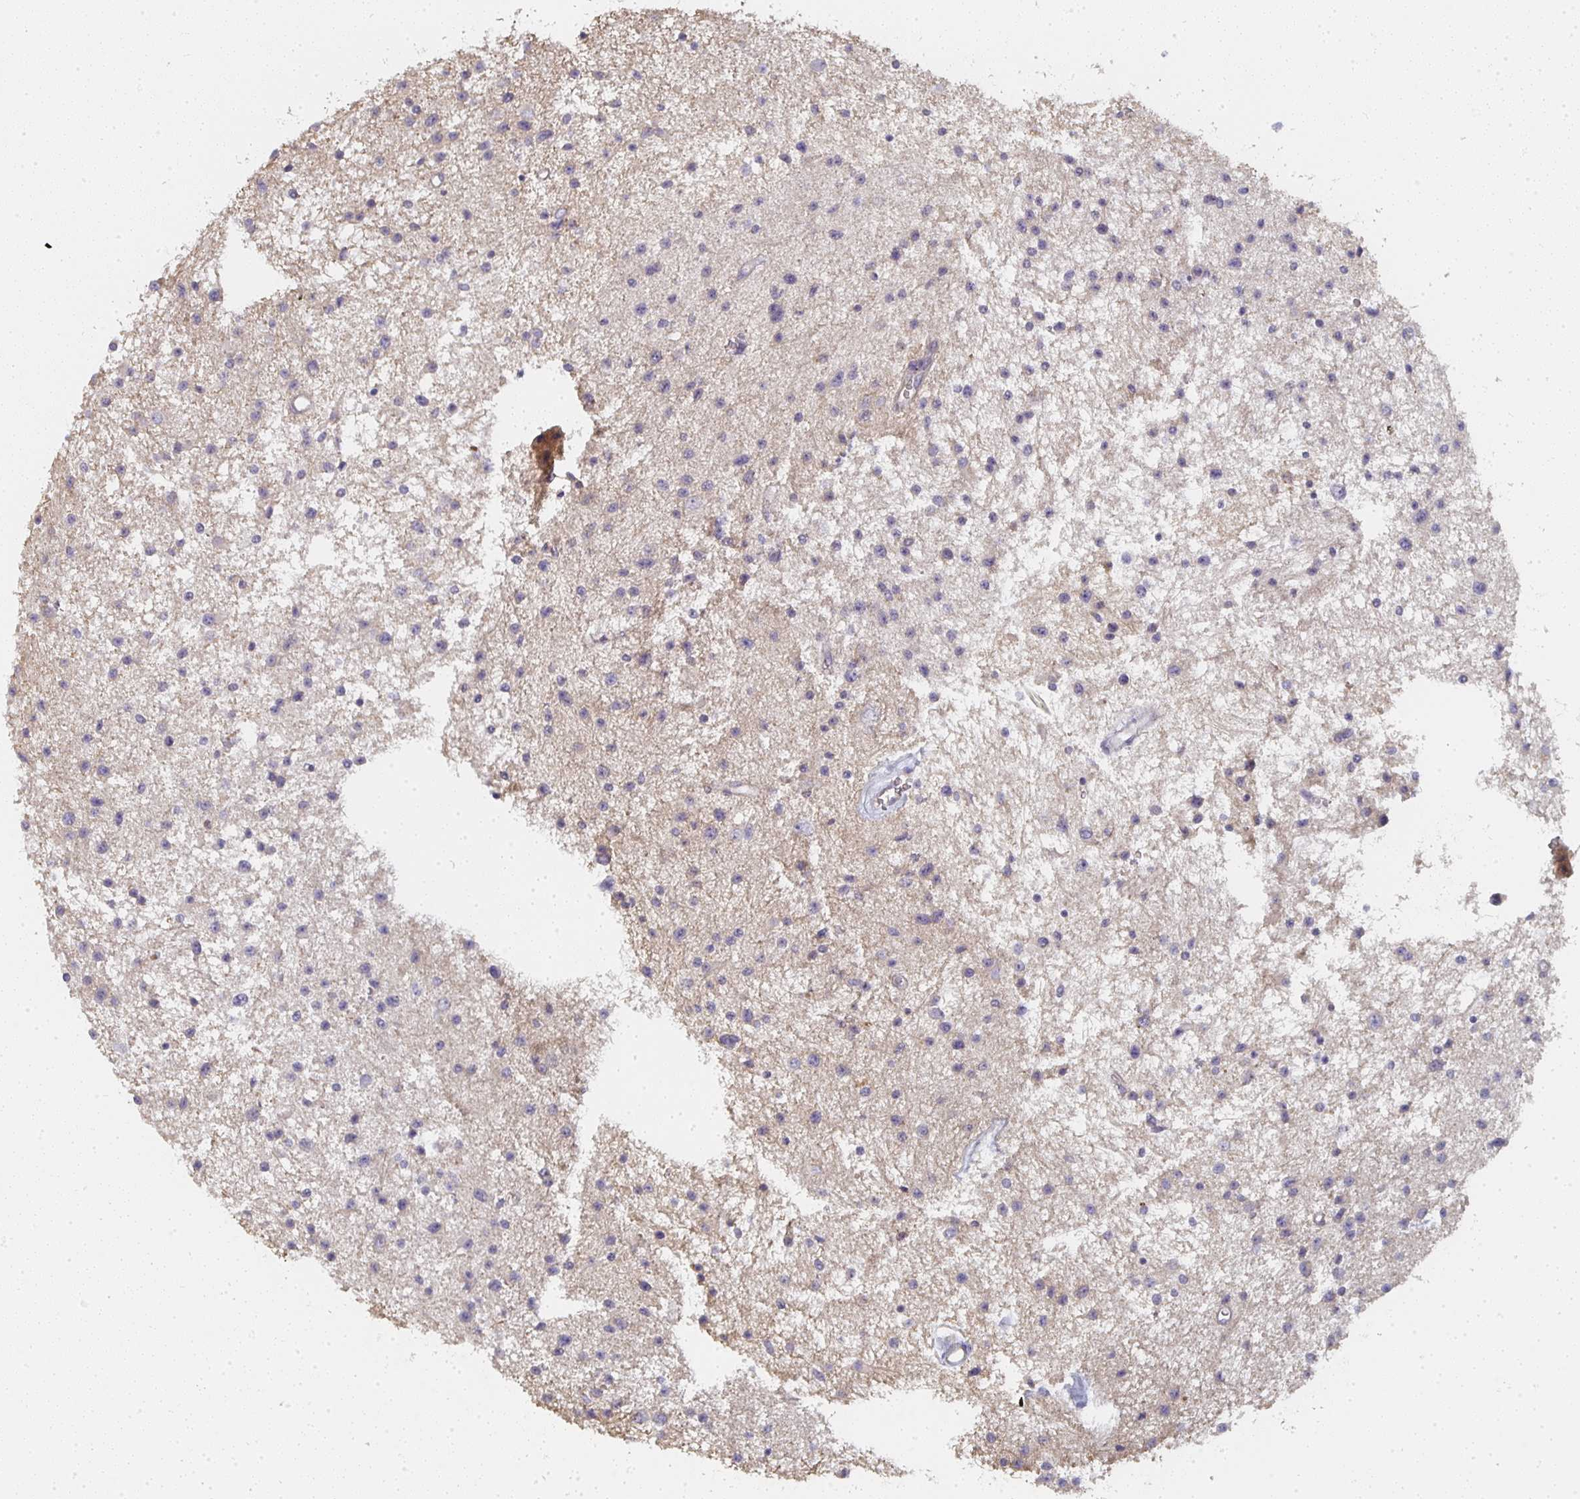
{"staining": {"intensity": "negative", "quantity": "none", "location": "none"}, "tissue": "glioma", "cell_type": "Tumor cells", "image_type": "cancer", "snomed": [{"axis": "morphology", "description": "Glioma, malignant, Low grade"}, {"axis": "topography", "description": "Brain"}], "caption": "Tumor cells are negative for protein expression in human glioma.", "gene": "CTHRC1", "patient": {"sex": "male", "age": 43}}